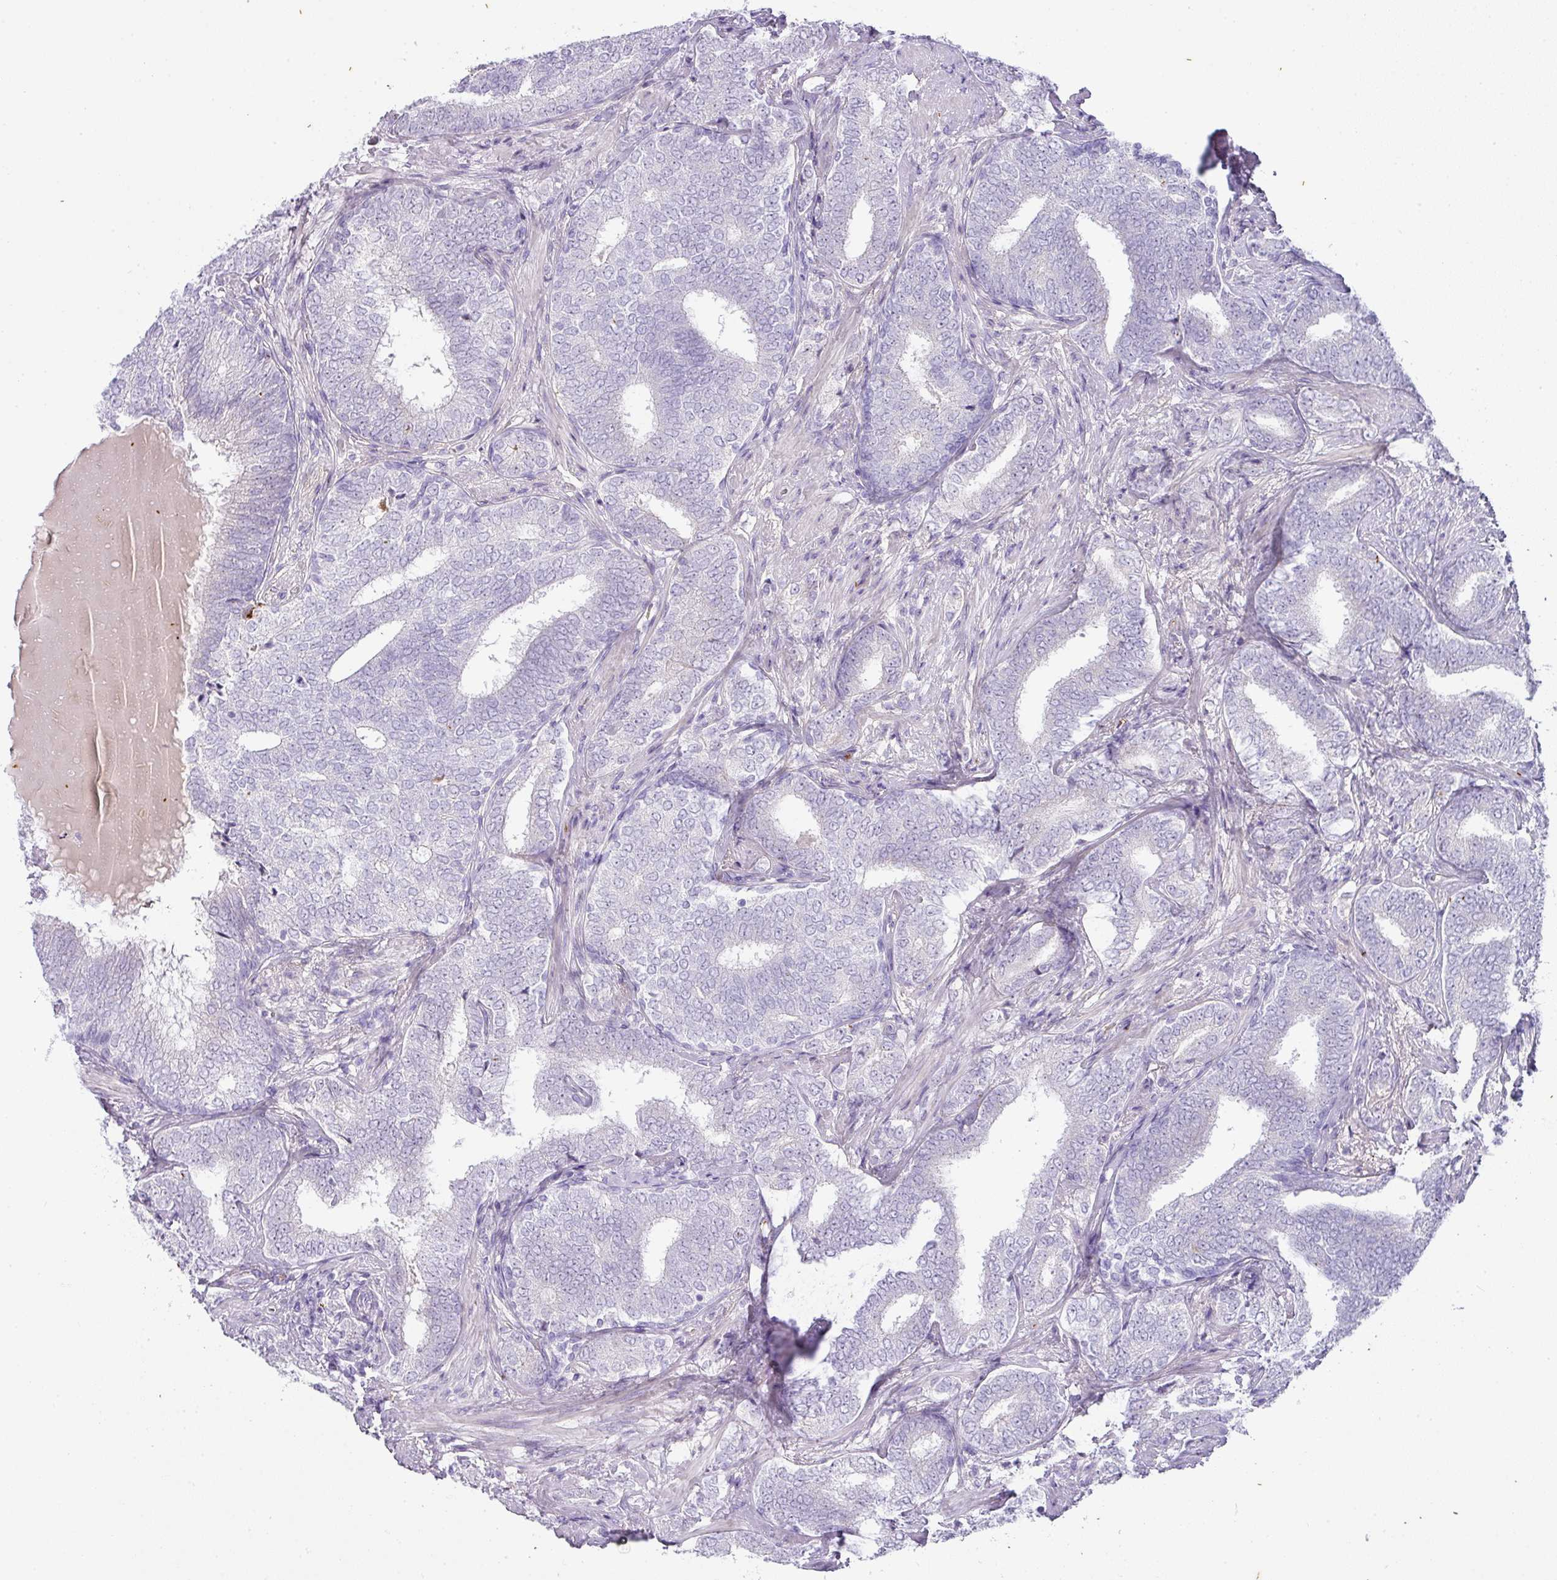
{"staining": {"intensity": "negative", "quantity": "none", "location": "none"}, "tissue": "prostate cancer", "cell_type": "Tumor cells", "image_type": "cancer", "snomed": [{"axis": "morphology", "description": "Adenocarcinoma, High grade"}, {"axis": "topography", "description": "Prostate"}], "caption": "Immunohistochemical staining of human prostate cancer reveals no significant positivity in tumor cells. (Brightfield microscopy of DAB (3,3'-diaminobenzidine) IHC at high magnification).", "gene": "OR52N1", "patient": {"sex": "male", "age": 72}}